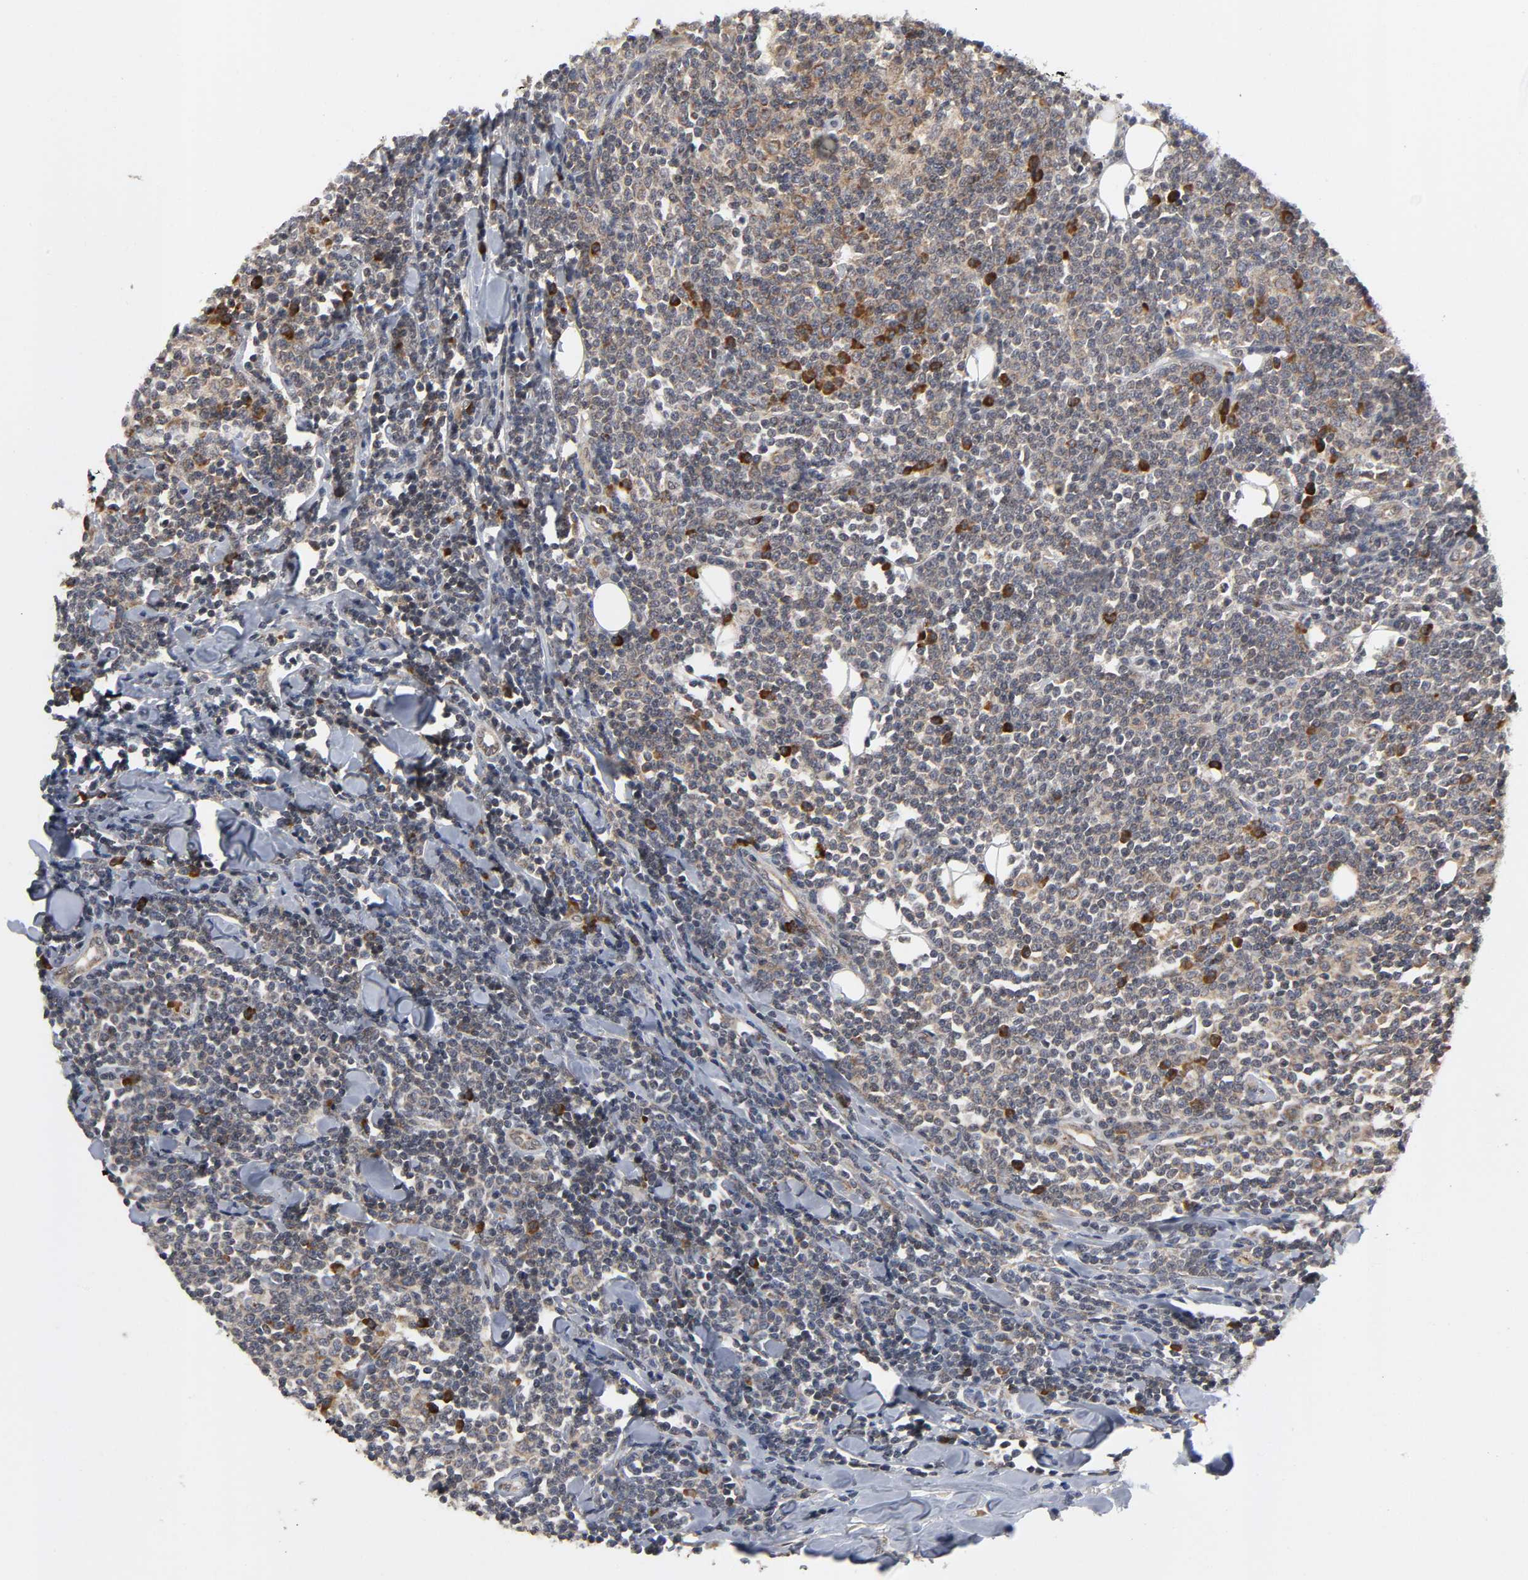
{"staining": {"intensity": "moderate", "quantity": ">75%", "location": "cytoplasmic/membranous"}, "tissue": "lymphoma", "cell_type": "Tumor cells", "image_type": "cancer", "snomed": [{"axis": "morphology", "description": "Malignant lymphoma, non-Hodgkin's type, Low grade"}, {"axis": "topography", "description": "Soft tissue"}], "caption": "This is an image of immunohistochemistry staining of lymphoma, which shows moderate expression in the cytoplasmic/membranous of tumor cells.", "gene": "SLC30A9", "patient": {"sex": "male", "age": 92}}